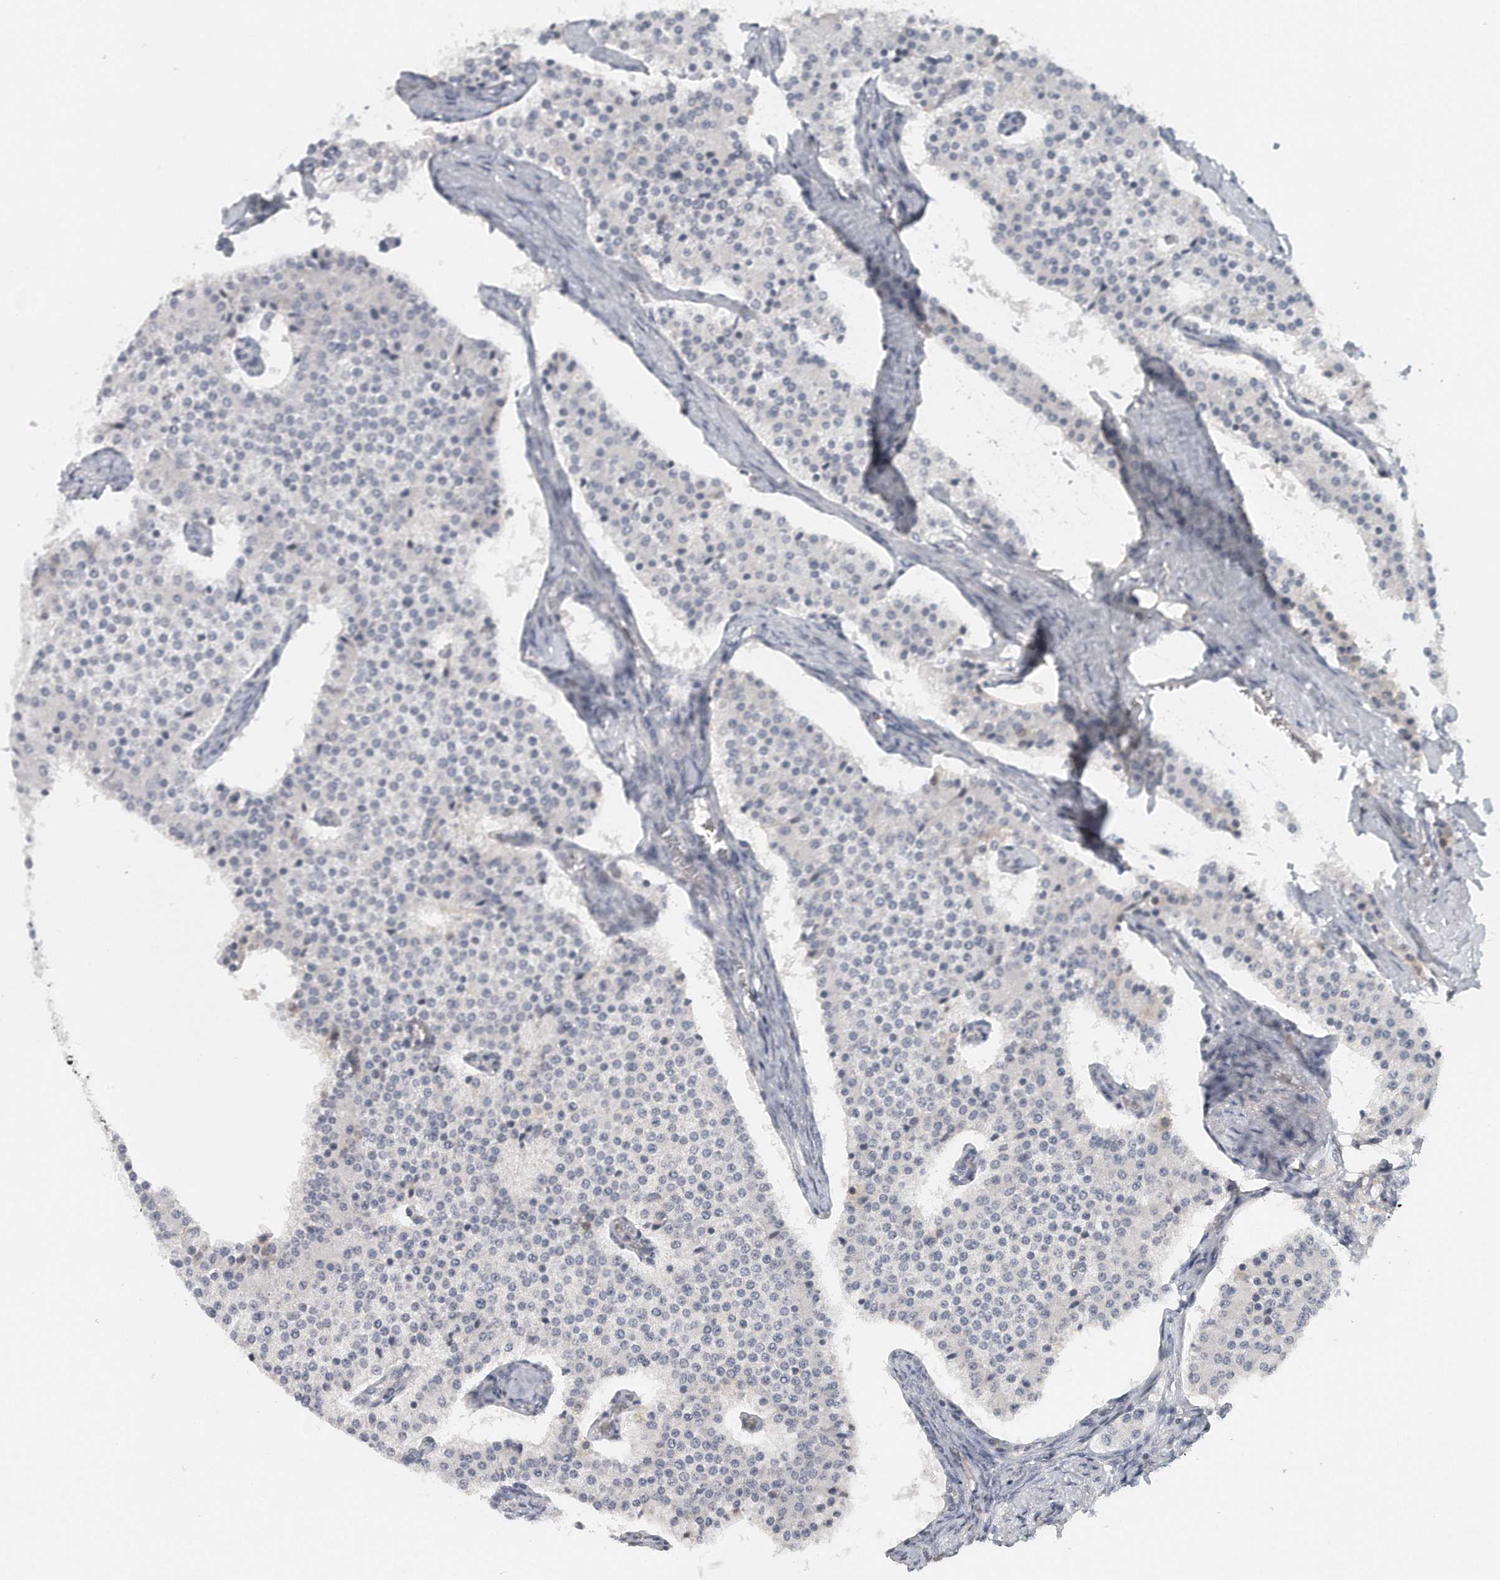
{"staining": {"intensity": "negative", "quantity": "none", "location": "none"}, "tissue": "carcinoid", "cell_type": "Tumor cells", "image_type": "cancer", "snomed": [{"axis": "morphology", "description": "Carcinoid, malignant, NOS"}, {"axis": "topography", "description": "Colon"}], "caption": "Tumor cells are negative for protein expression in human carcinoid.", "gene": "DDX43", "patient": {"sex": "female", "age": 52}}